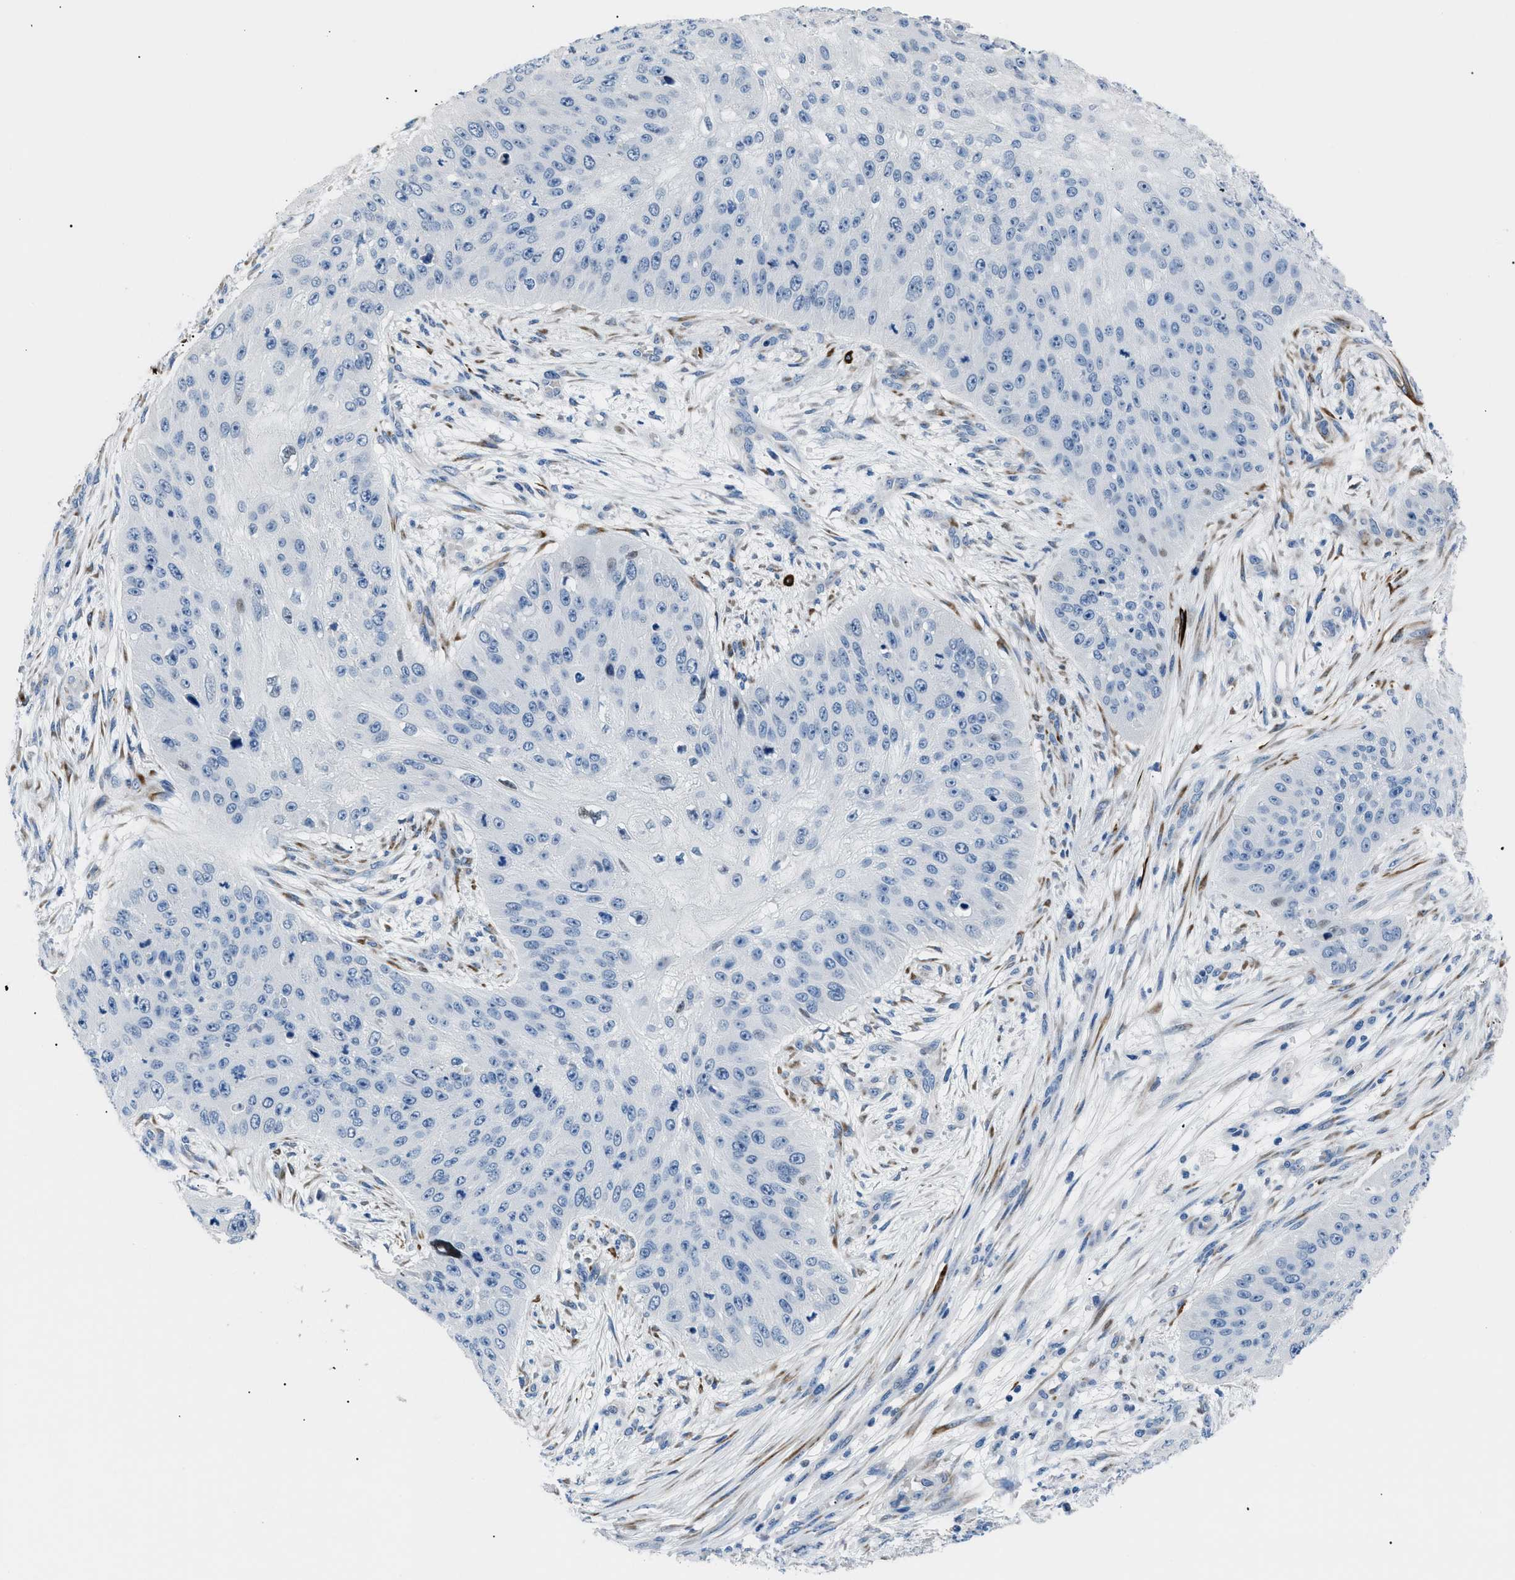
{"staining": {"intensity": "negative", "quantity": "none", "location": "none"}, "tissue": "skin cancer", "cell_type": "Tumor cells", "image_type": "cancer", "snomed": [{"axis": "morphology", "description": "Squamous cell carcinoma, NOS"}, {"axis": "topography", "description": "Skin"}], "caption": "Immunohistochemistry (IHC) photomicrograph of neoplastic tissue: human skin cancer (squamous cell carcinoma) stained with DAB displays no significant protein expression in tumor cells.", "gene": "ICA1", "patient": {"sex": "female", "age": 80}}